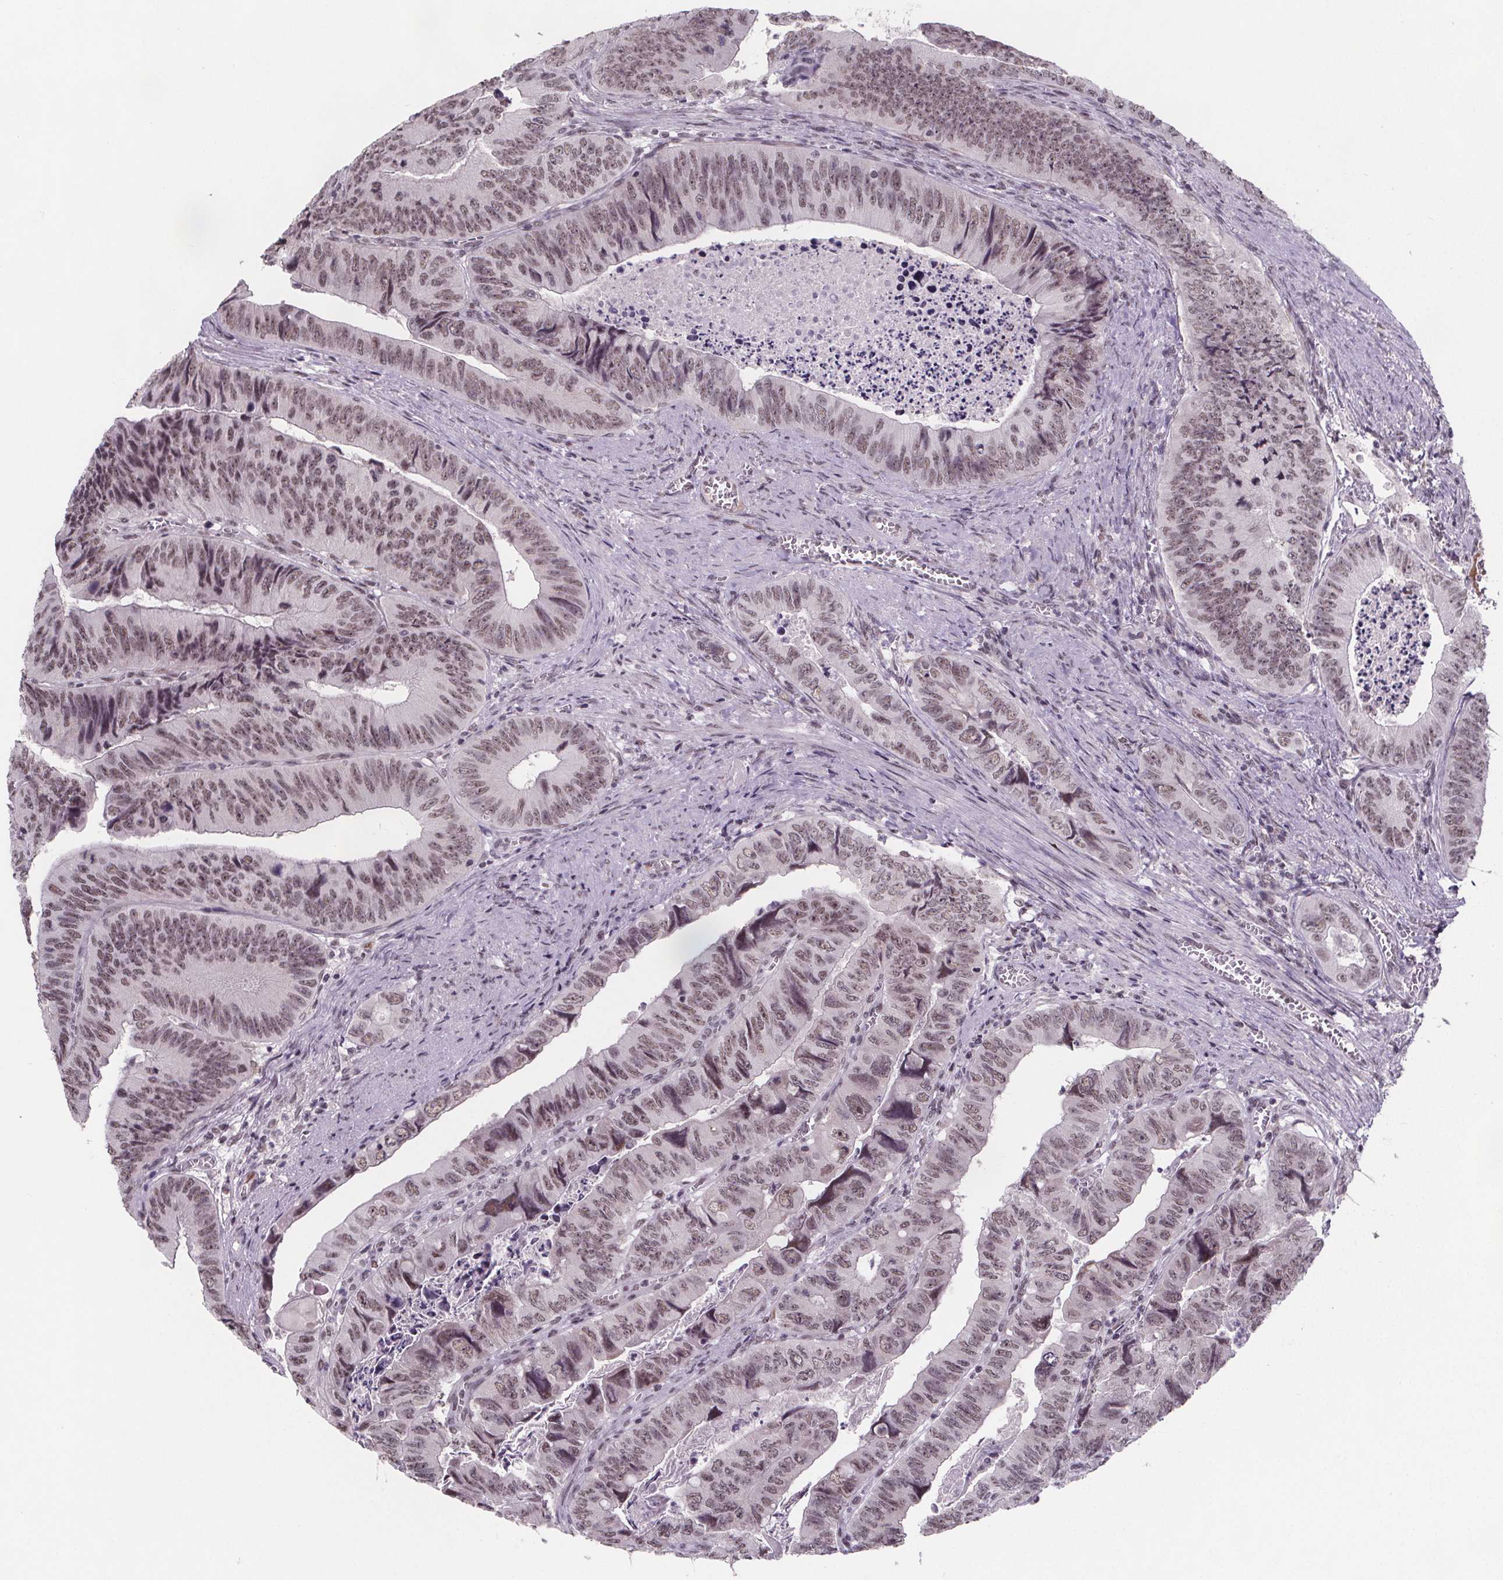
{"staining": {"intensity": "weak", "quantity": ">75%", "location": "nuclear"}, "tissue": "colorectal cancer", "cell_type": "Tumor cells", "image_type": "cancer", "snomed": [{"axis": "morphology", "description": "Adenocarcinoma, NOS"}, {"axis": "topography", "description": "Colon"}], "caption": "Colorectal cancer (adenocarcinoma) stained for a protein (brown) displays weak nuclear positive staining in about >75% of tumor cells.", "gene": "ZNF572", "patient": {"sex": "female", "age": 84}}